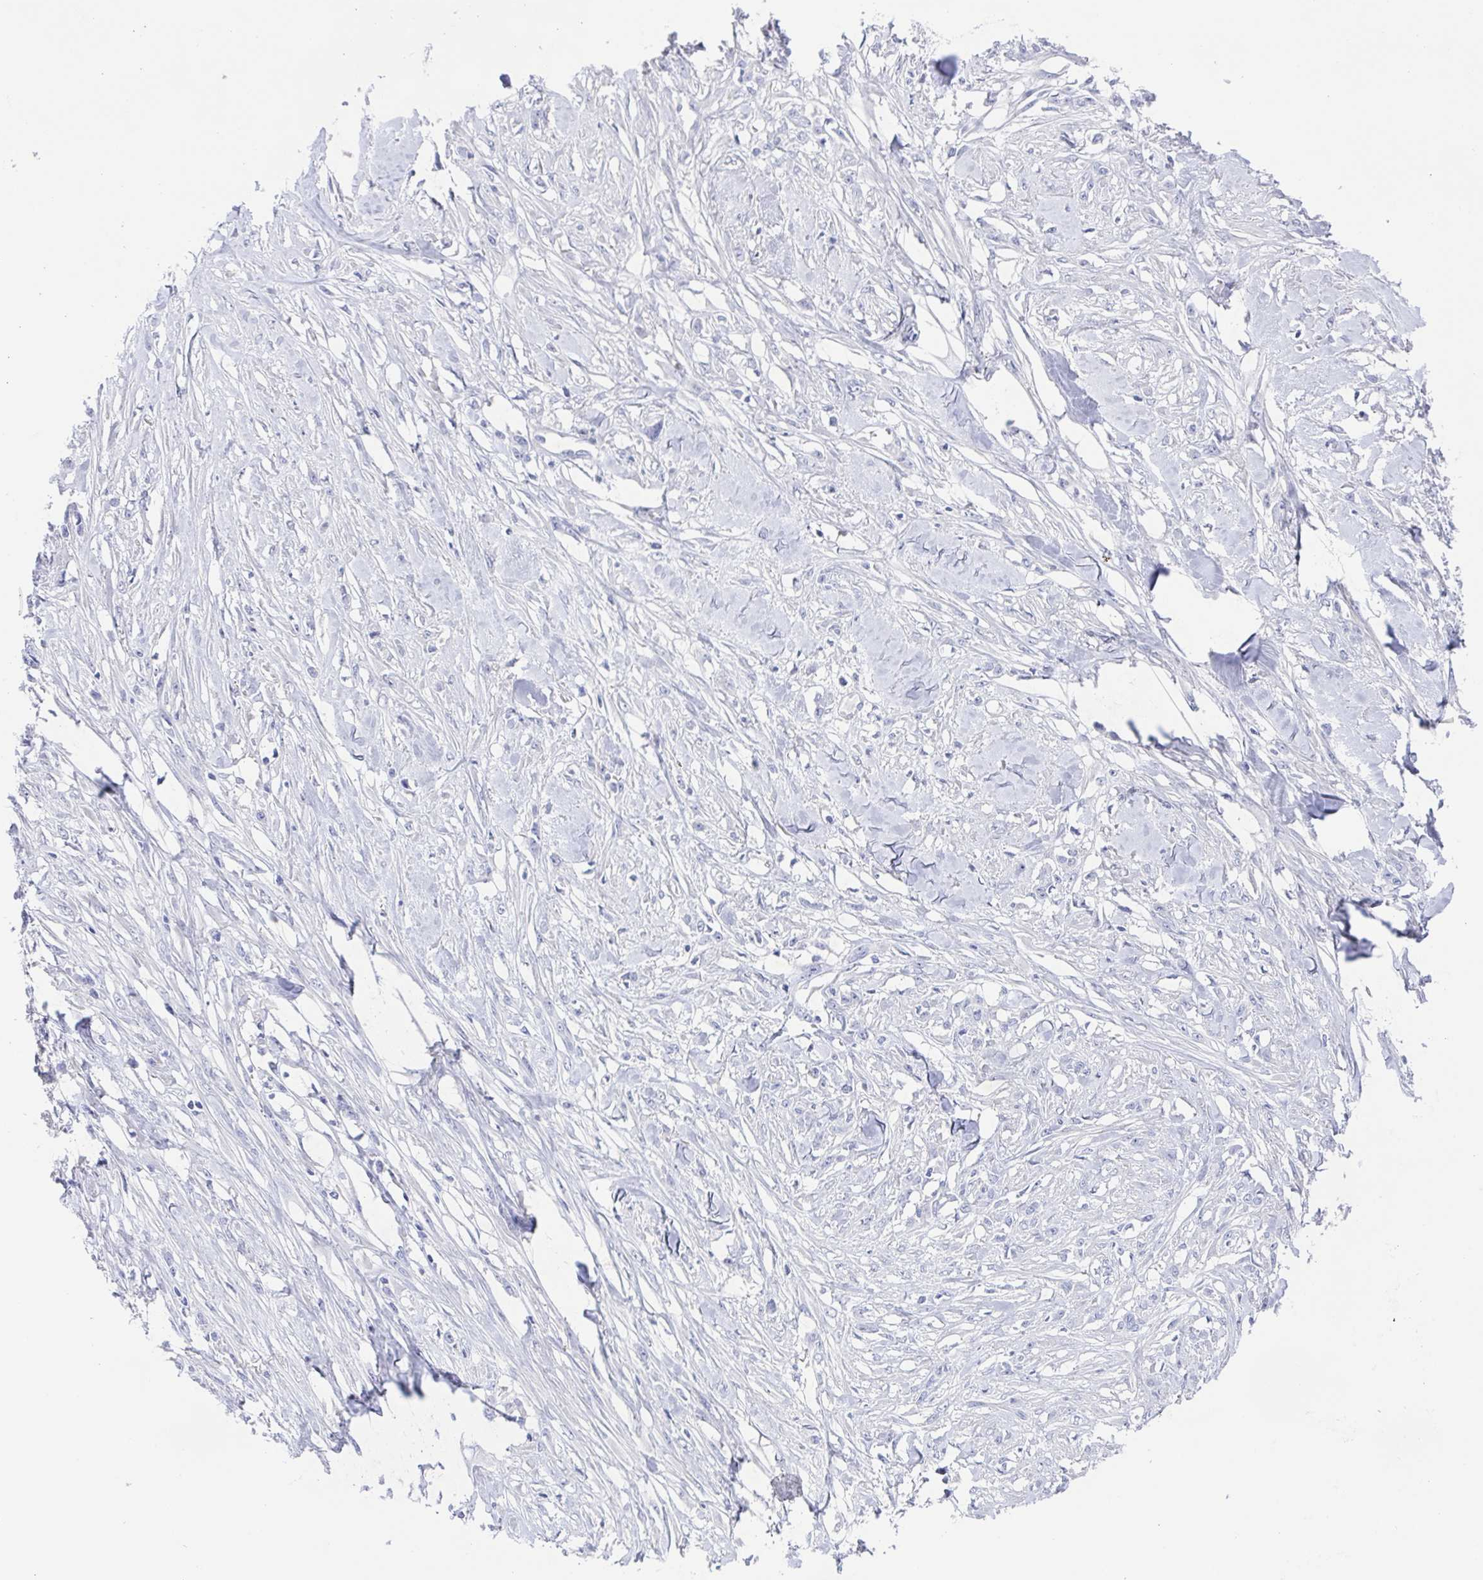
{"staining": {"intensity": "negative", "quantity": "none", "location": "none"}, "tissue": "skin cancer", "cell_type": "Tumor cells", "image_type": "cancer", "snomed": [{"axis": "morphology", "description": "Squamous cell carcinoma, NOS"}, {"axis": "topography", "description": "Skin"}], "caption": "The IHC photomicrograph has no significant positivity in tumor cells of skin cancer (squamous cell carcinoma) tissue.", "gene": "MUCL3", "patient": {"sex": "female", "age": 59}}